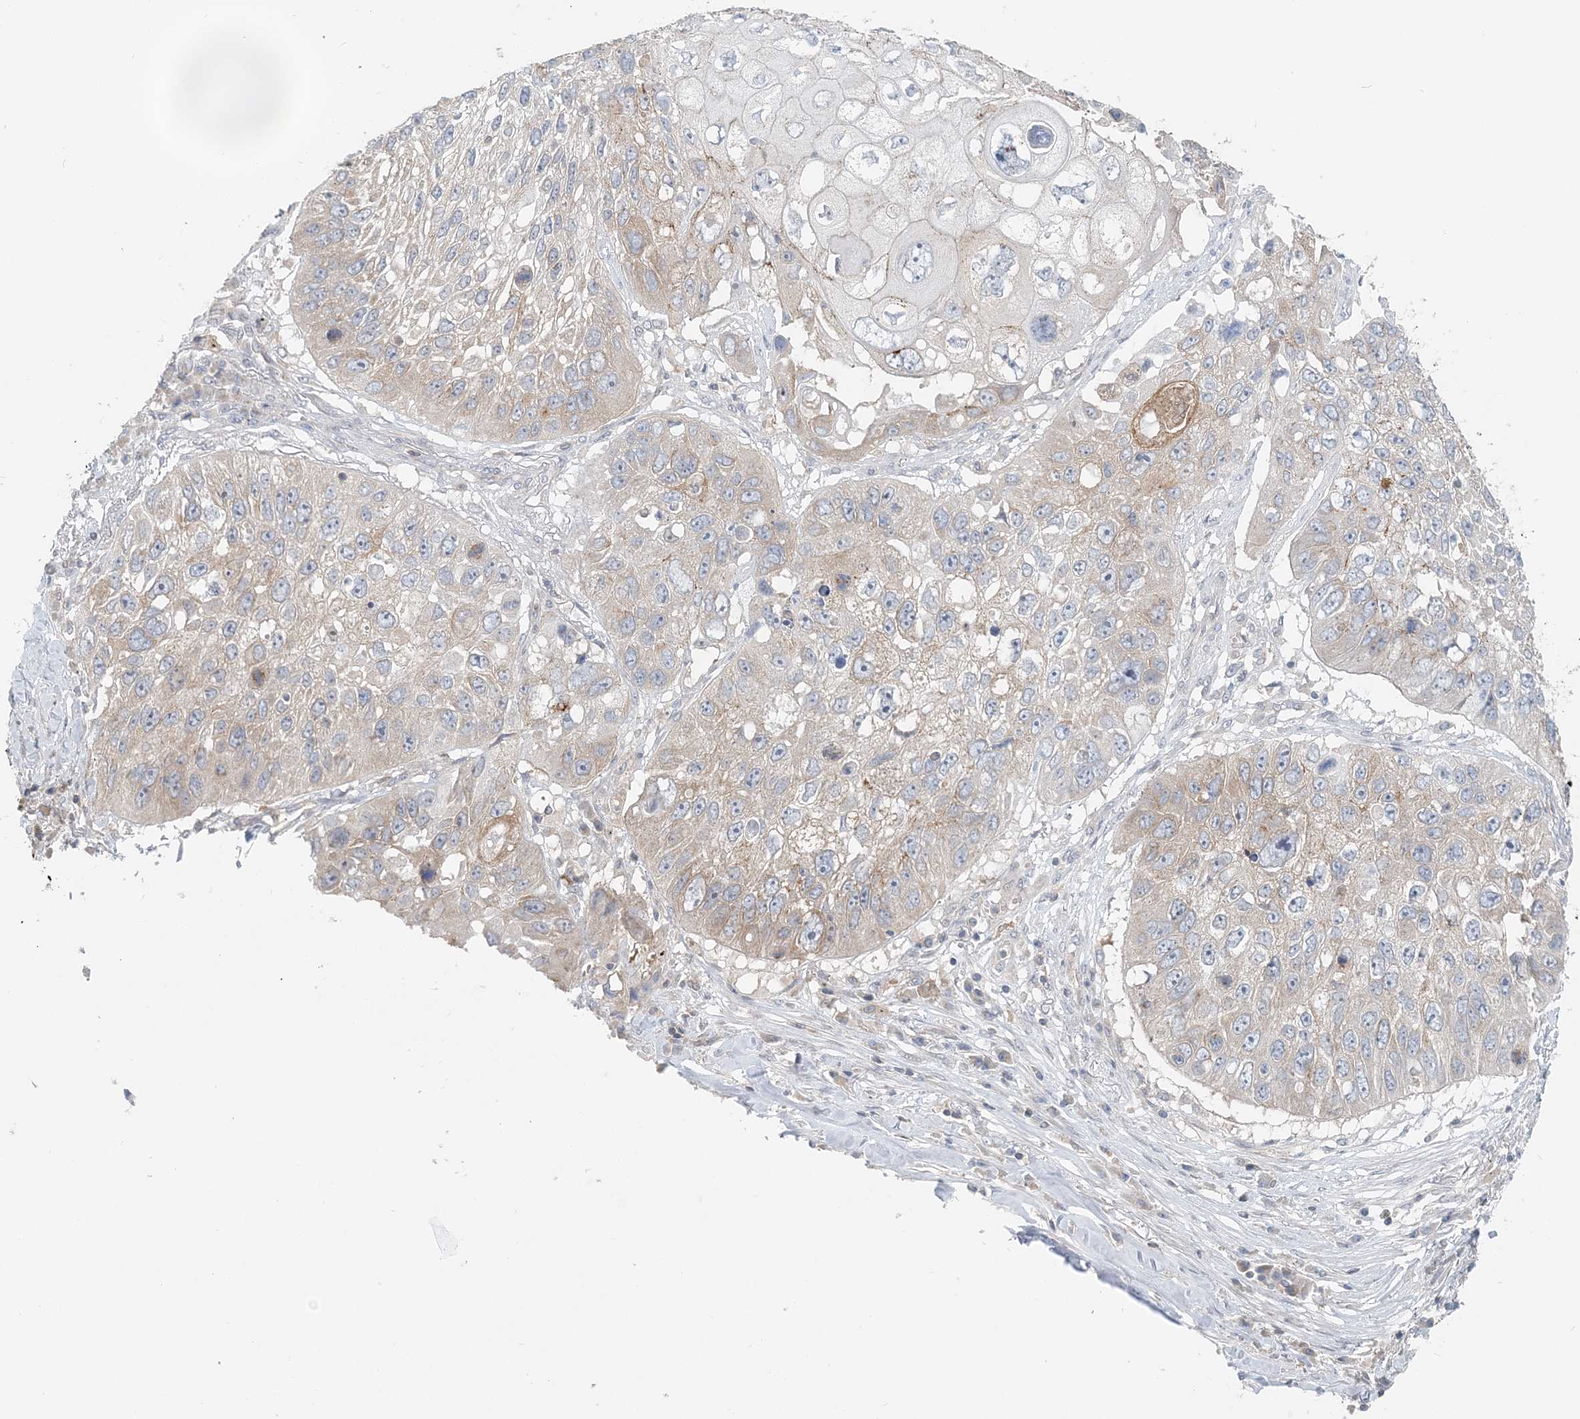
{"staining": {"intensity": "weak", "quantity": "<25%", "location": "cytoplasmic/membranous"}, "tissue": "lung cancer", "cell_type": "Tumor cells", "image_type": "cancer", "snomed": [{"axis": "morphology", "description": "Squamous cell carcinoma, NOS"}, {"axis": "topography", "description": "Lung"}], "caption": "Image shows no significant protein expression in tumor cells of lung cancer. (DAB IHC, high magnification).", "gene": "NAA11", "patient": {"sex": "male", "age": 61}}